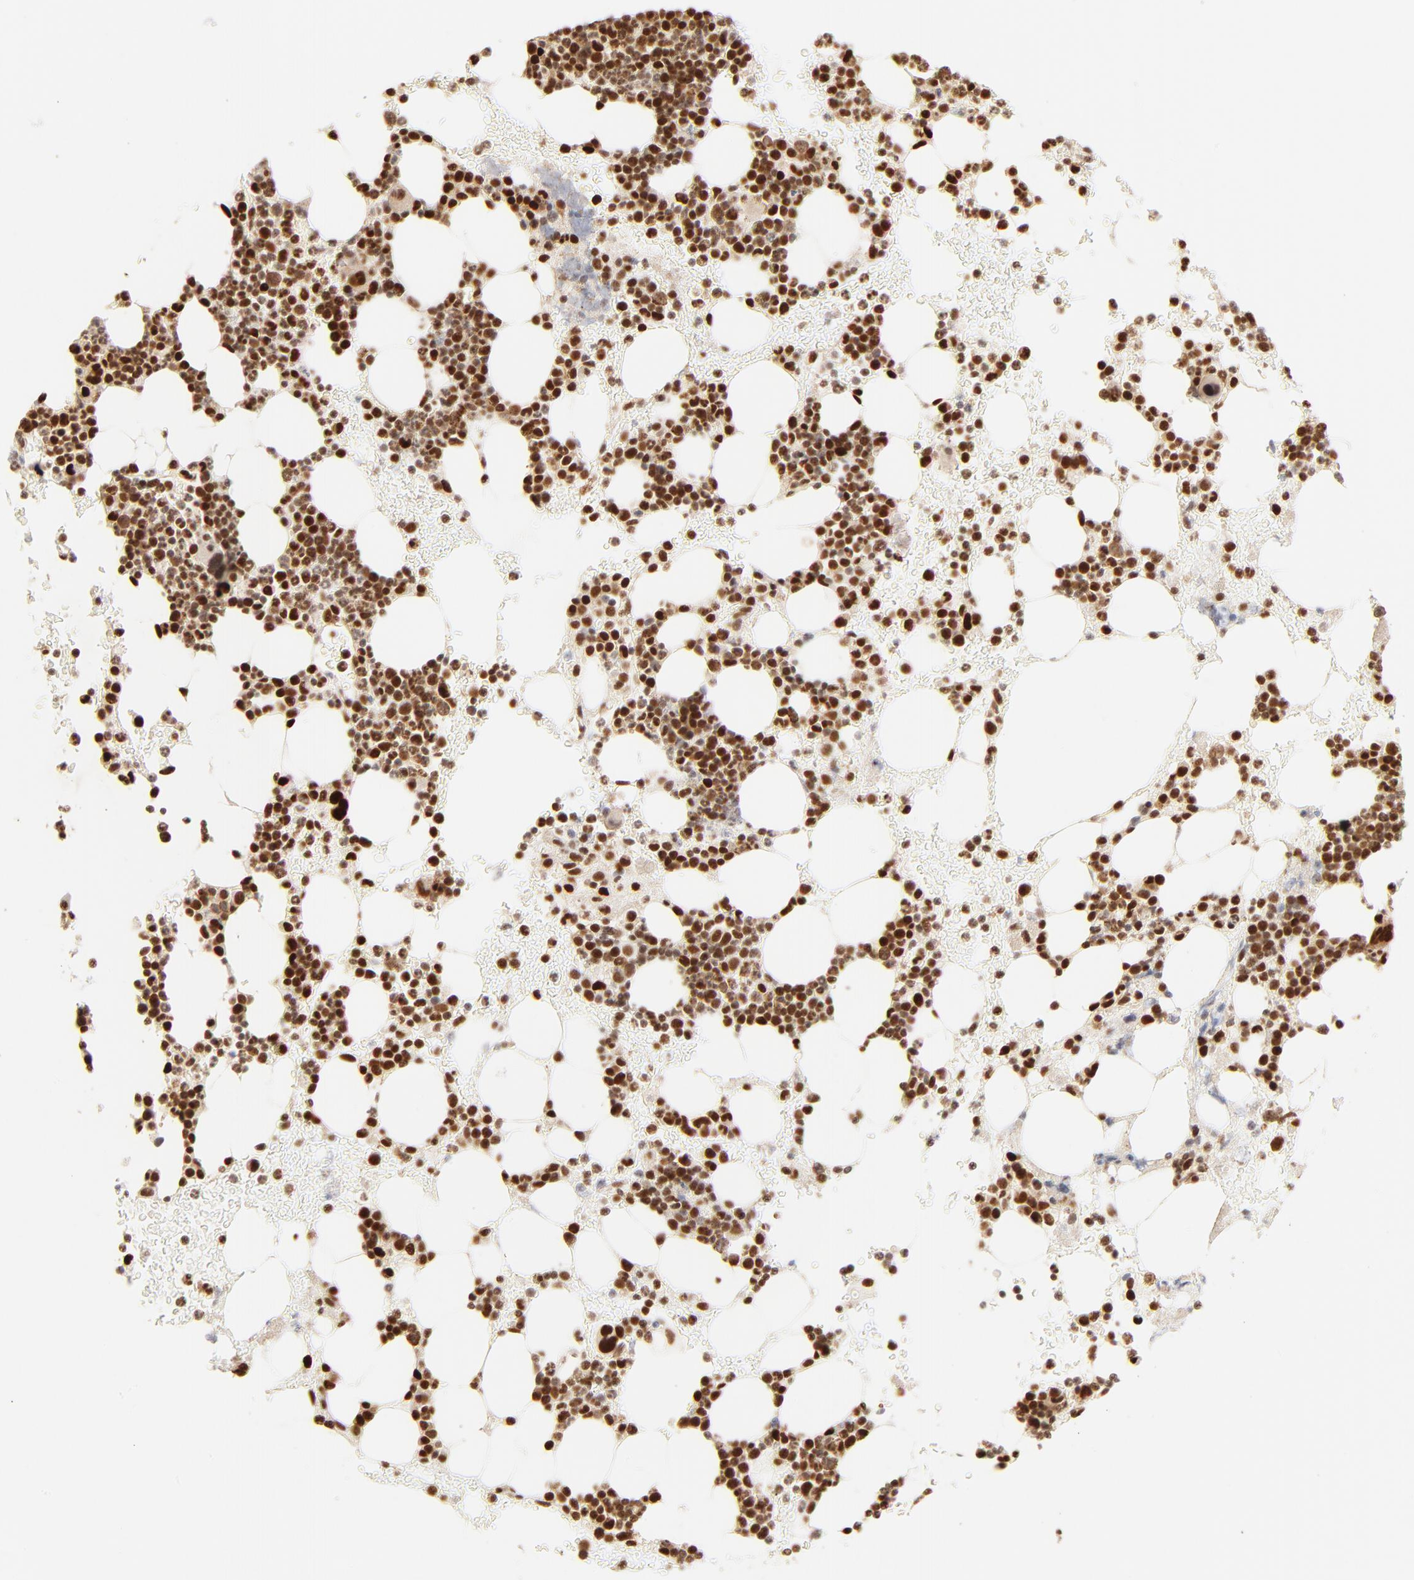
{"staining": {"intensity": "strong", "quantity": ">75%", "location": "nuclear"}, "tissue": "bone marrow", "cell_type": "Hematopoietic cells", "image_type": "normal", "snomed": [{"axis": "morphology", "description": "Normal tissue, NOS"}, {"axis": "topography", "description": "Bone marrow"}], "caption": "This is a micrograph of immunohistochemistry (IHC) staining of unremarkable bone marrow, which shows strong staining in the nuclear of hematopoietic cells.", "gene": "FAM50A", "patient": {"sex": "male", "age": 17}}